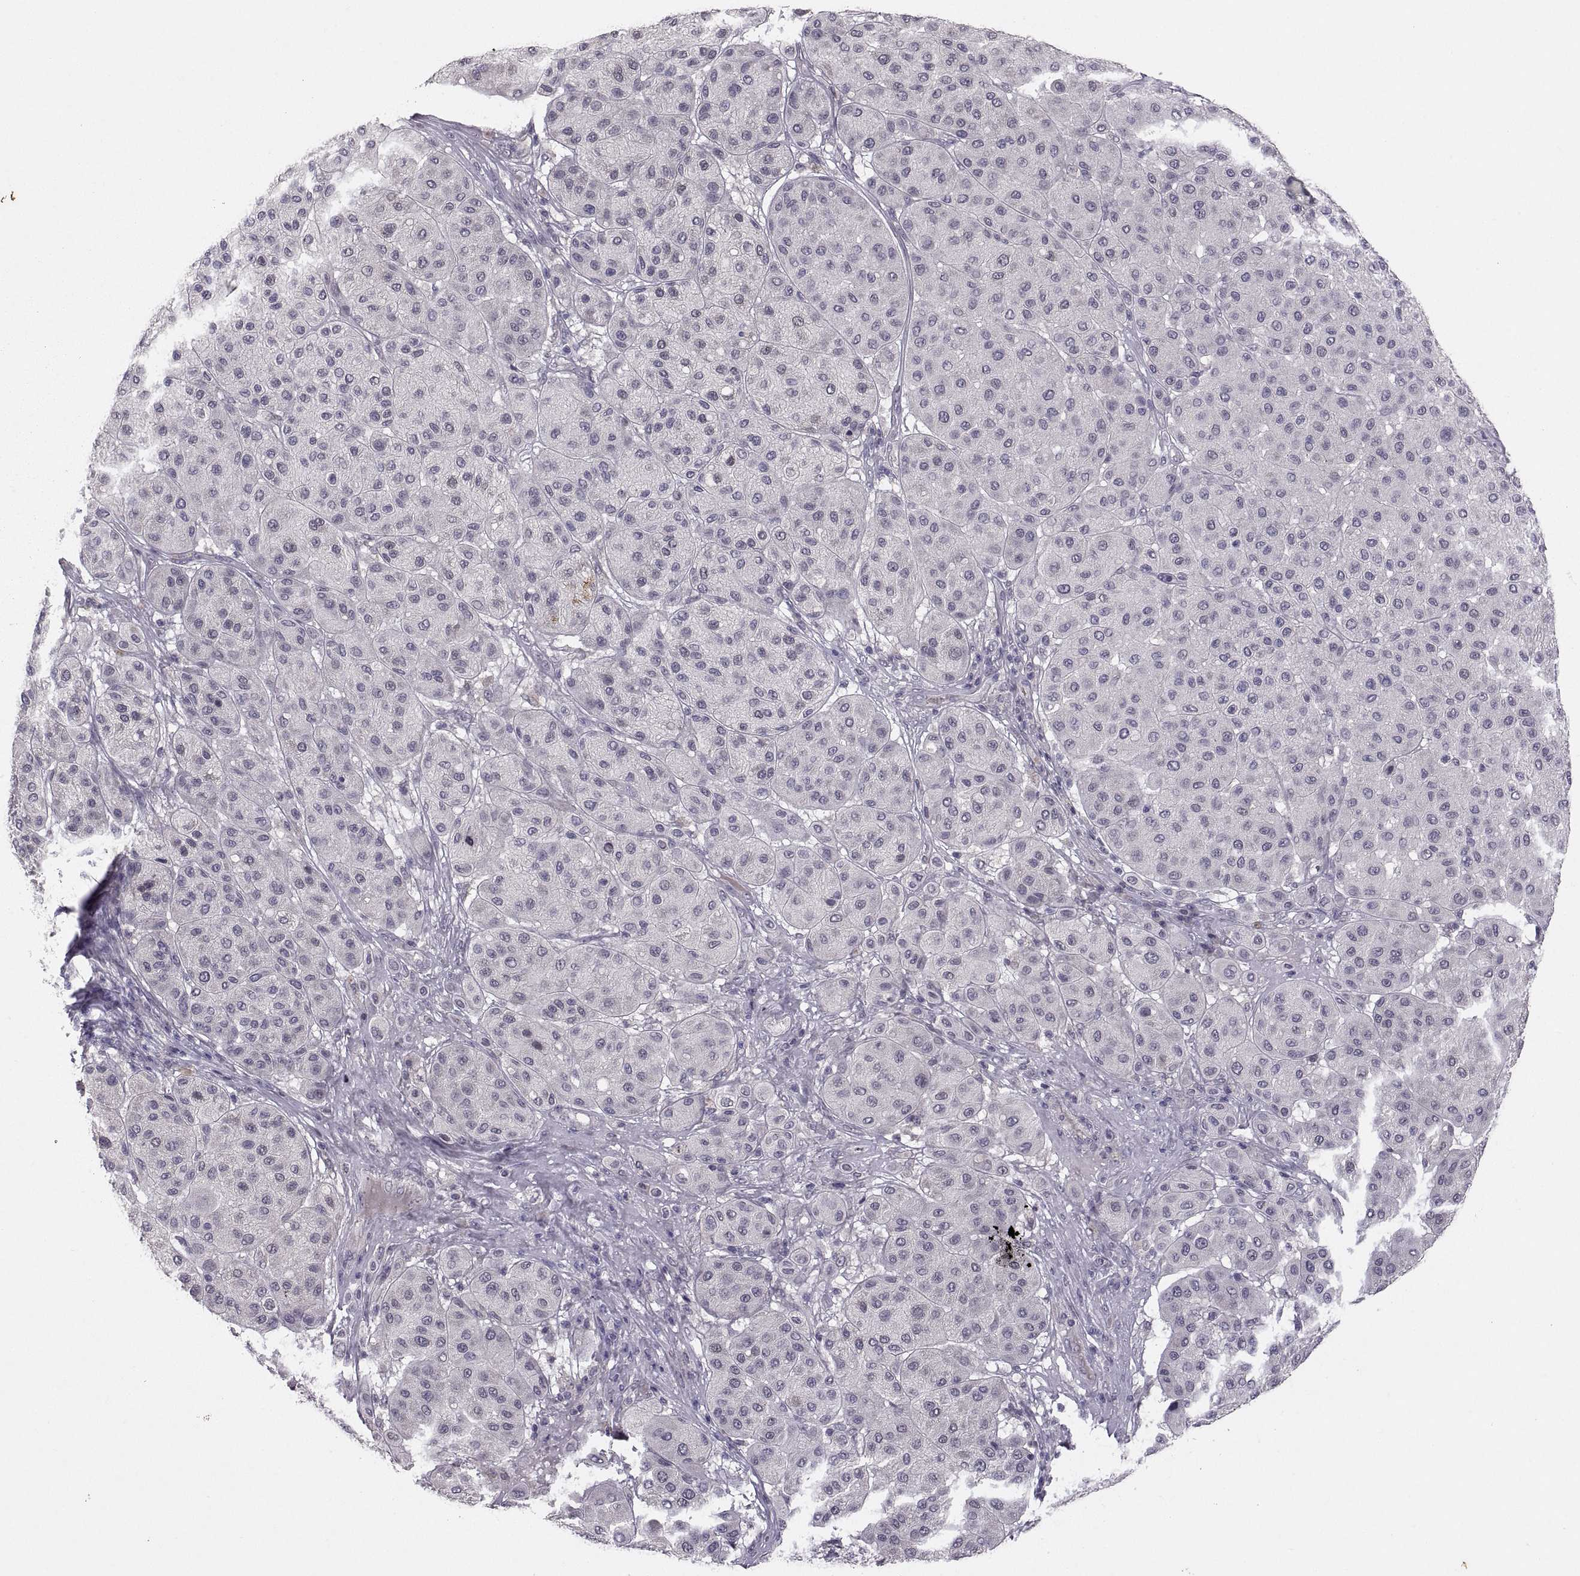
{"staining": {"intensity": "negative", "quantity": "none", "location": "none"}, "tissue": "melanoma", "cell_type": "Tumor cells", "image_type": "cancer", "snomed": [{"axis": "morphology", "description": "Malignant melanoma, Metastatic site"}, {"axis": "topography", "description": "Smooth muscle"}], "caption": "Protein analysis of melanoma demonstrates no significant positivity in tumor cells.", "gene": "PAX2", "patient": {"sex": "male", "age": 41}}